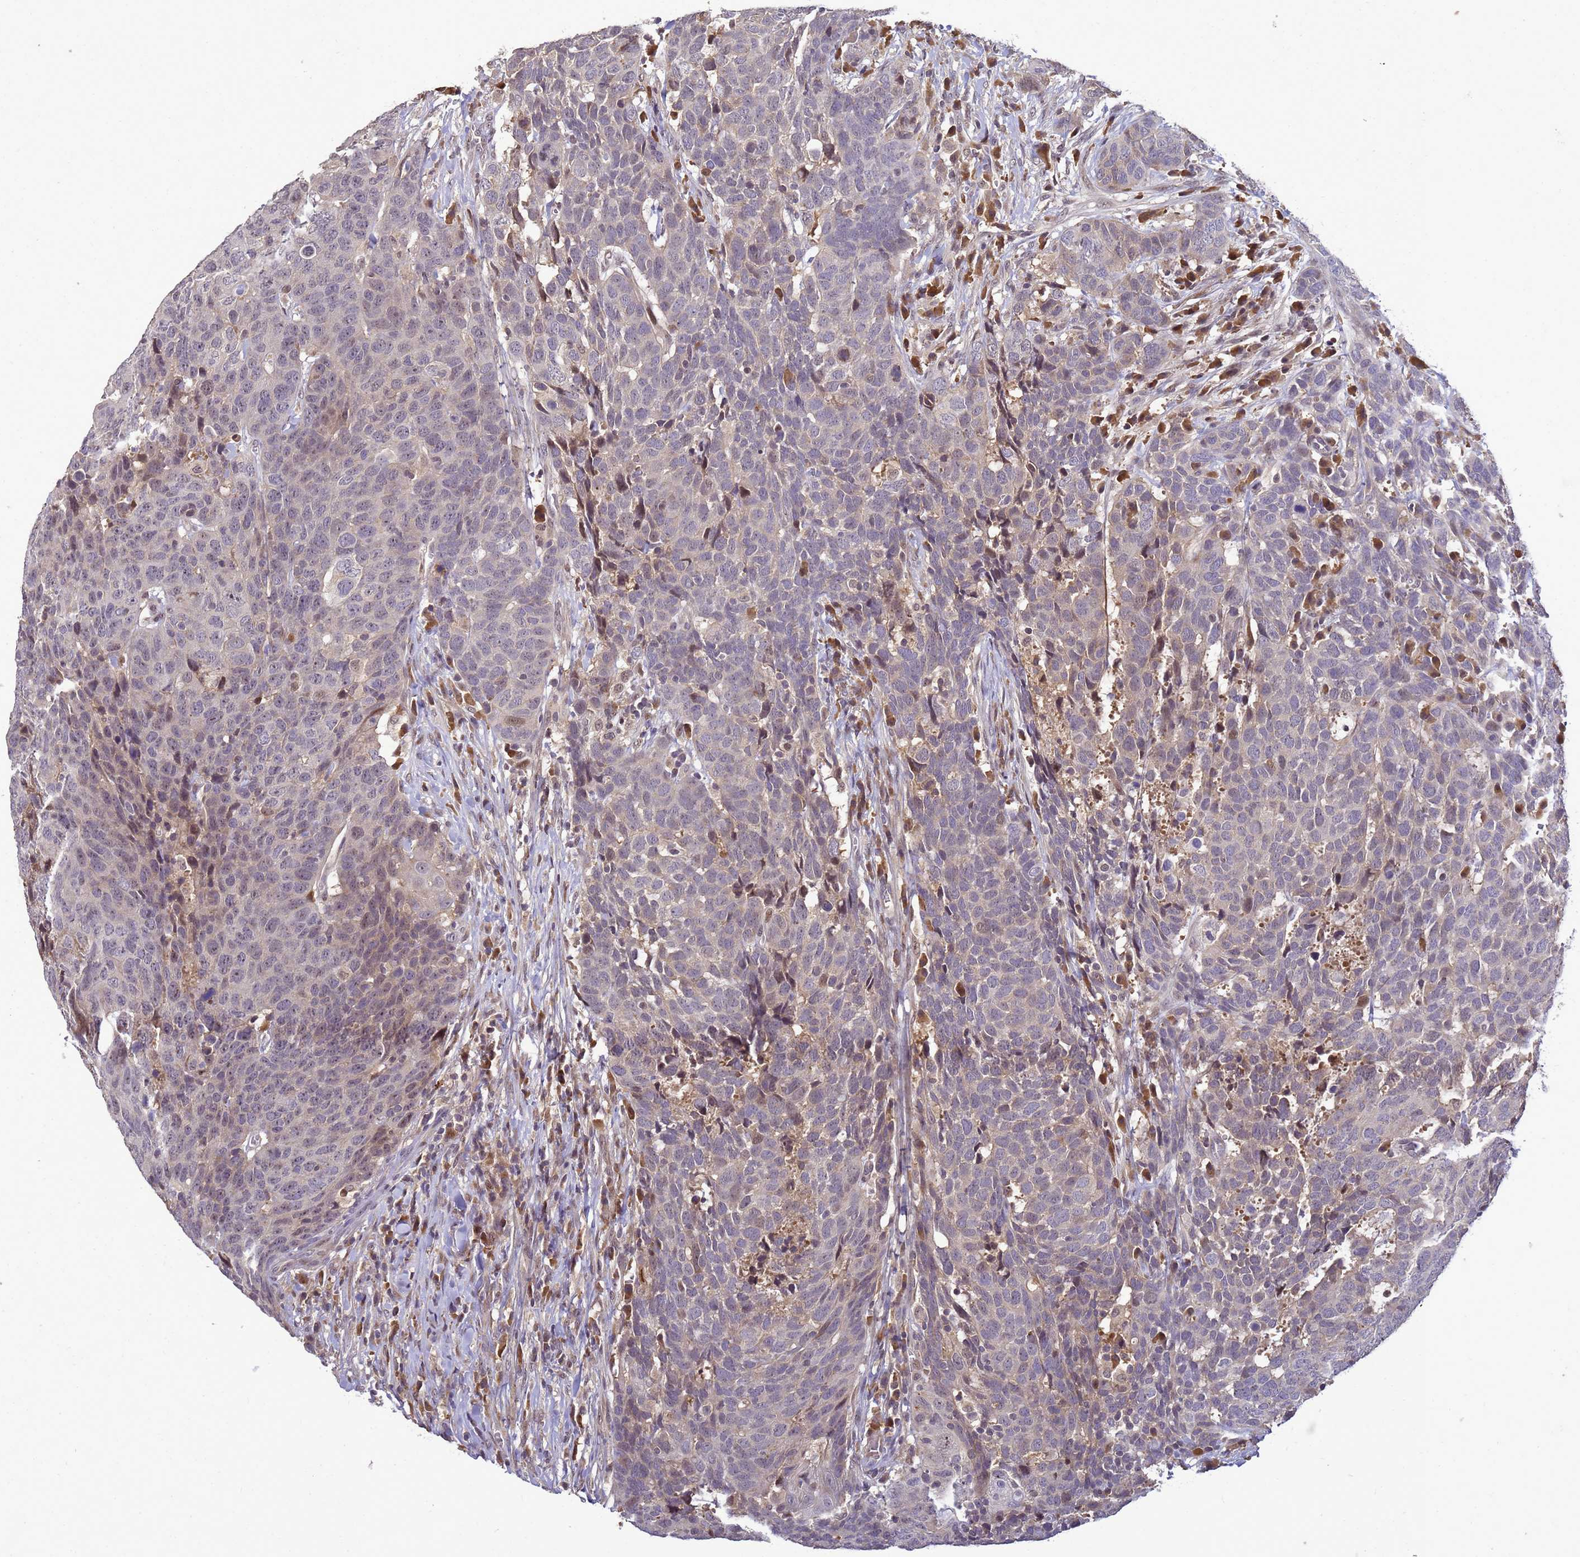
{"staining": {"intensity": "weak", "quantity": "<25%", "location": "nuclear"}, "tissue": "head and neck cancer", "cell_type": "Tumor cells", "image_type": "cancer", "snomed": [{"axis": "morphology", "description": "Squamous cell carcinoma, NOS"}, {"axis": "topography", "description": "Head-Neck"}], "caption": "Protein analysis of head and neck cancer (squamous cell carcinoma) displays no significant expression in tumor cells.", "gene": "TMEM74B", "patient": {"sex": "male", "age": 66}}